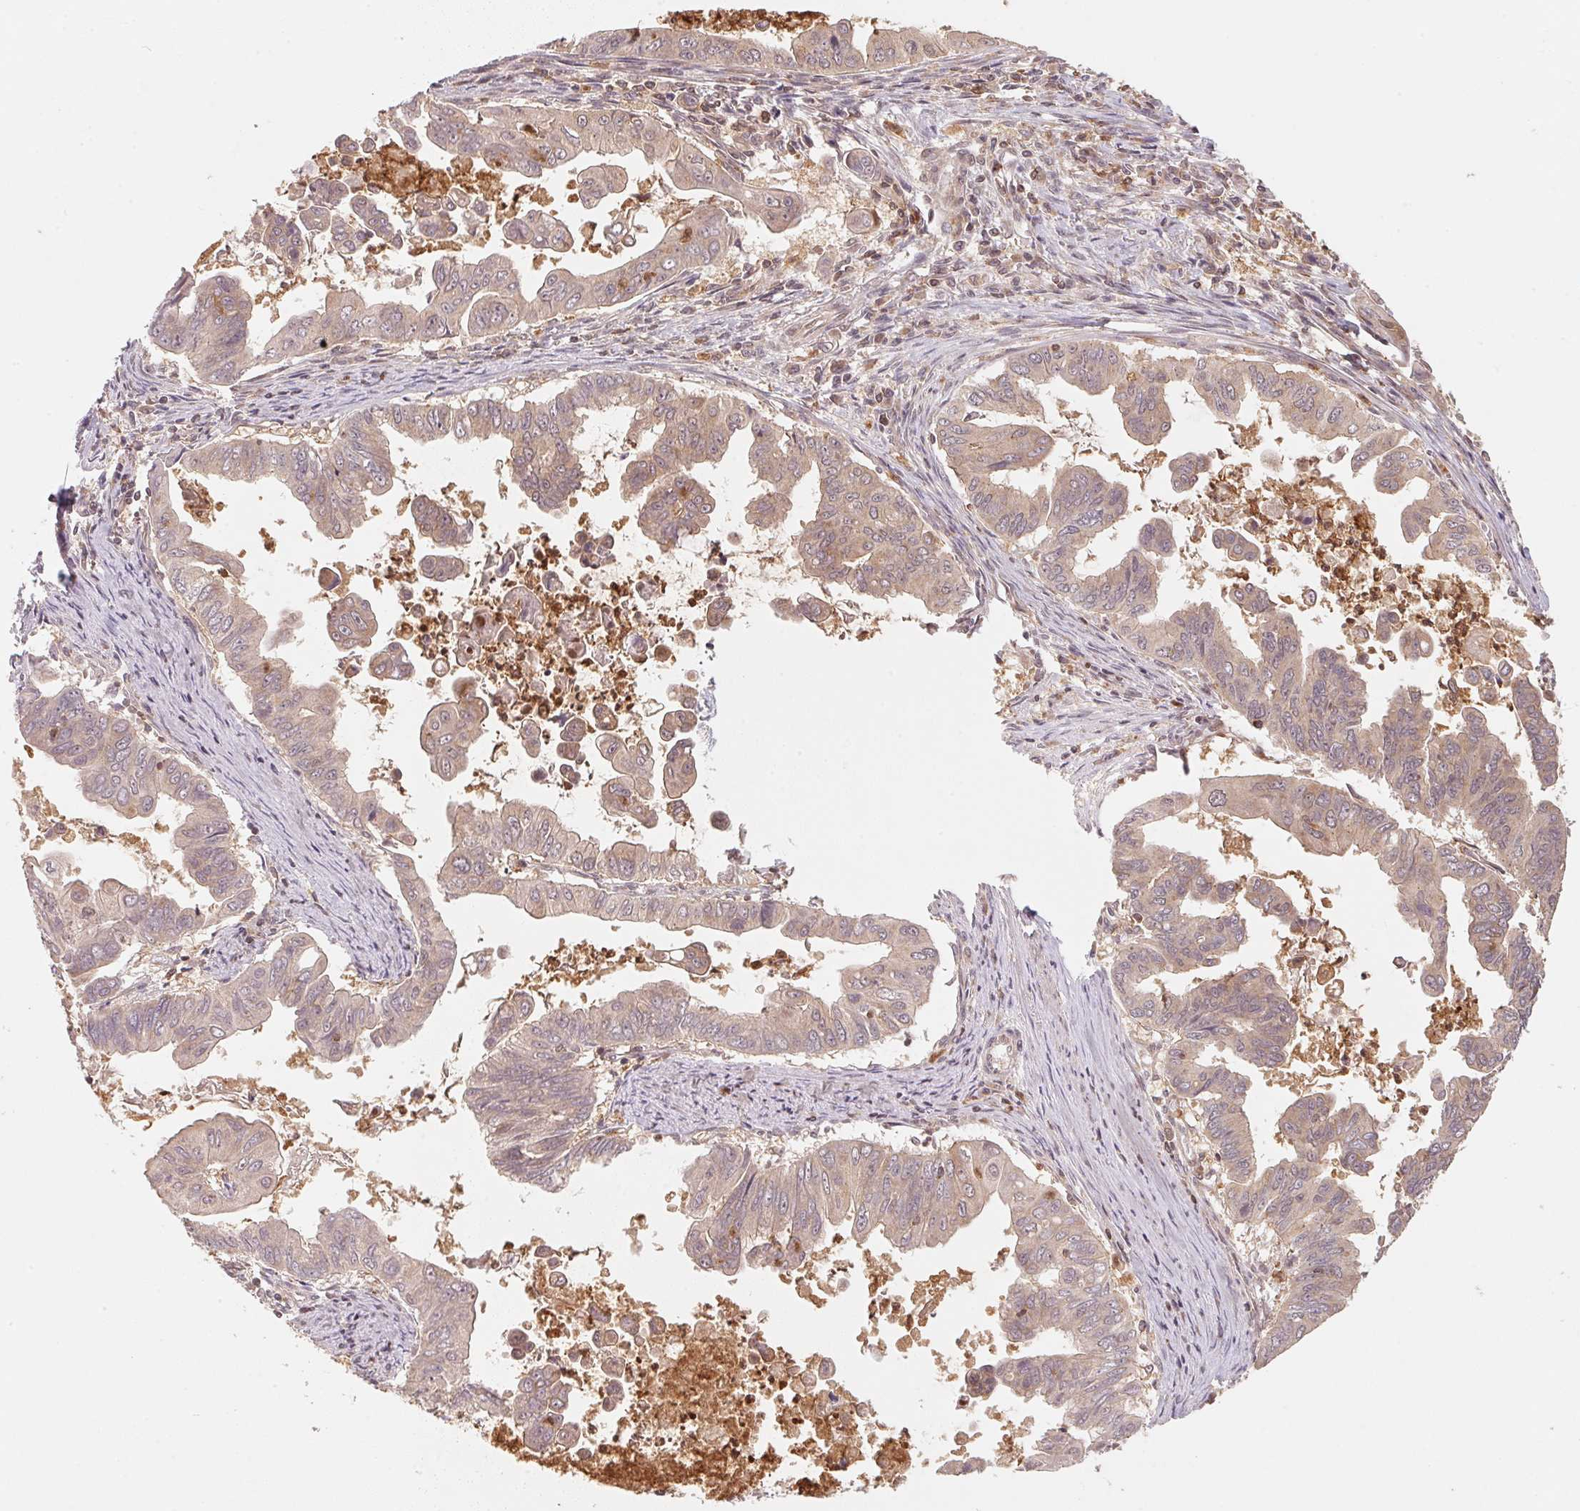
{"staining": {"intensity": "weak", "quantity": "<25%", "location": "cytoplasmic/membranous"}, "tissue": "stomach cancer", "cell_type": "Tumor cells", "image_type": "cancer", "snomed": [{"axis": "morphology", "description": "Adenocarcinoma, NOS"}, {"axis": "topography", "description": "Stomach, upper"}], "caption": "Stomach adenocarcinoma stained for a protein using immunohistochemistry reveals no staining tumor cells.", "gene": "CCDC102B", "patient": {"sex": "male", "age": 80}}